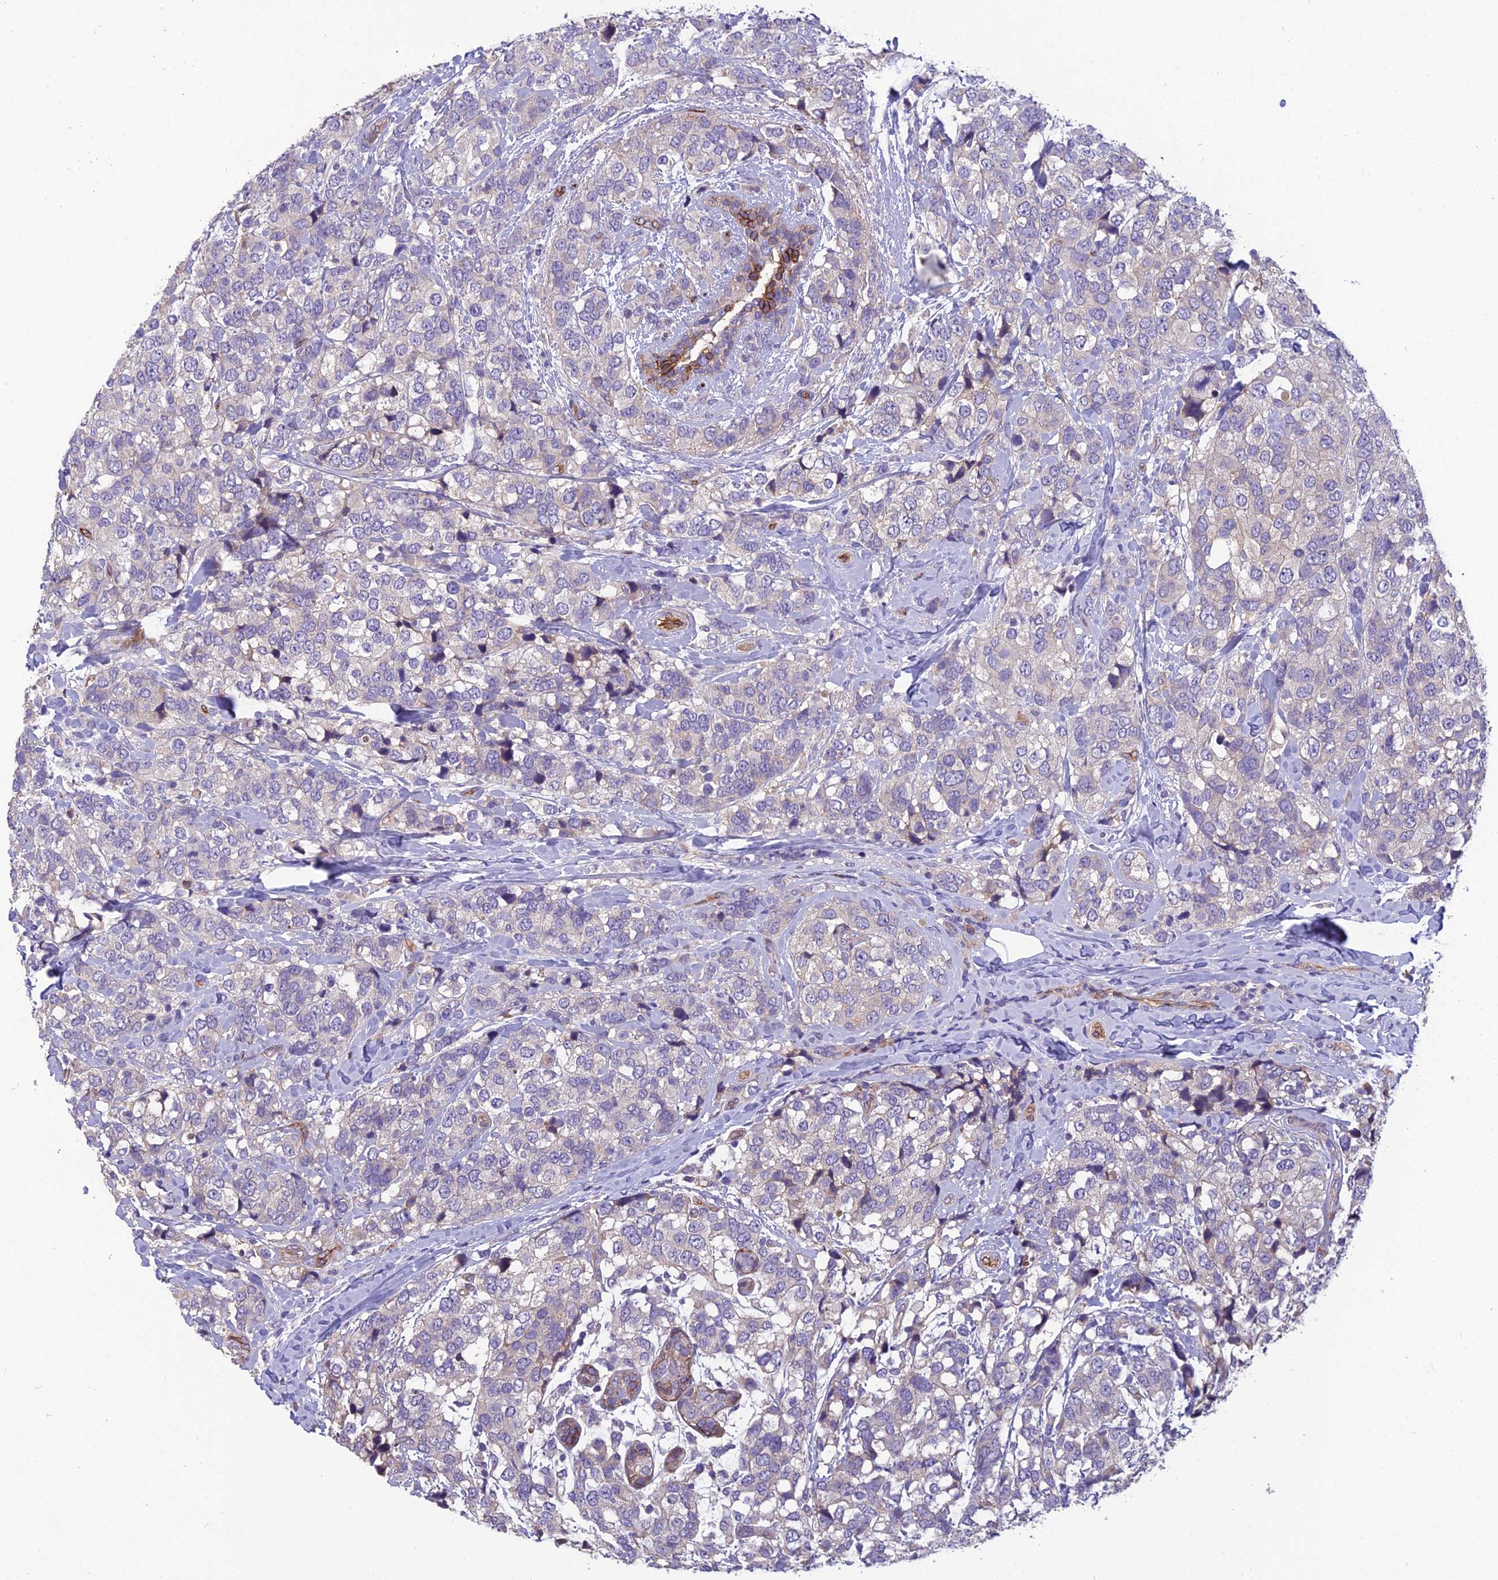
{"staining": {"intensity": "negative", "quantity": "none", "location": "none"}, "tissue": "breast cancer", "cell_type": "Tumor cells", "image_type": "cancer", "snomed": [{"axis": "morphology", "description": "Lobular carcinoma"}, {"axis": "topography", "description": "Breast"}], "caption": "The histopathology image reveals no staining of tumor cells in breast cancer. (Immunohistochemistry (ihc), brightfield microscopy, high magnification).", "gene": "TSPAN15", "patient": {"sex": "female", "age": 59}}